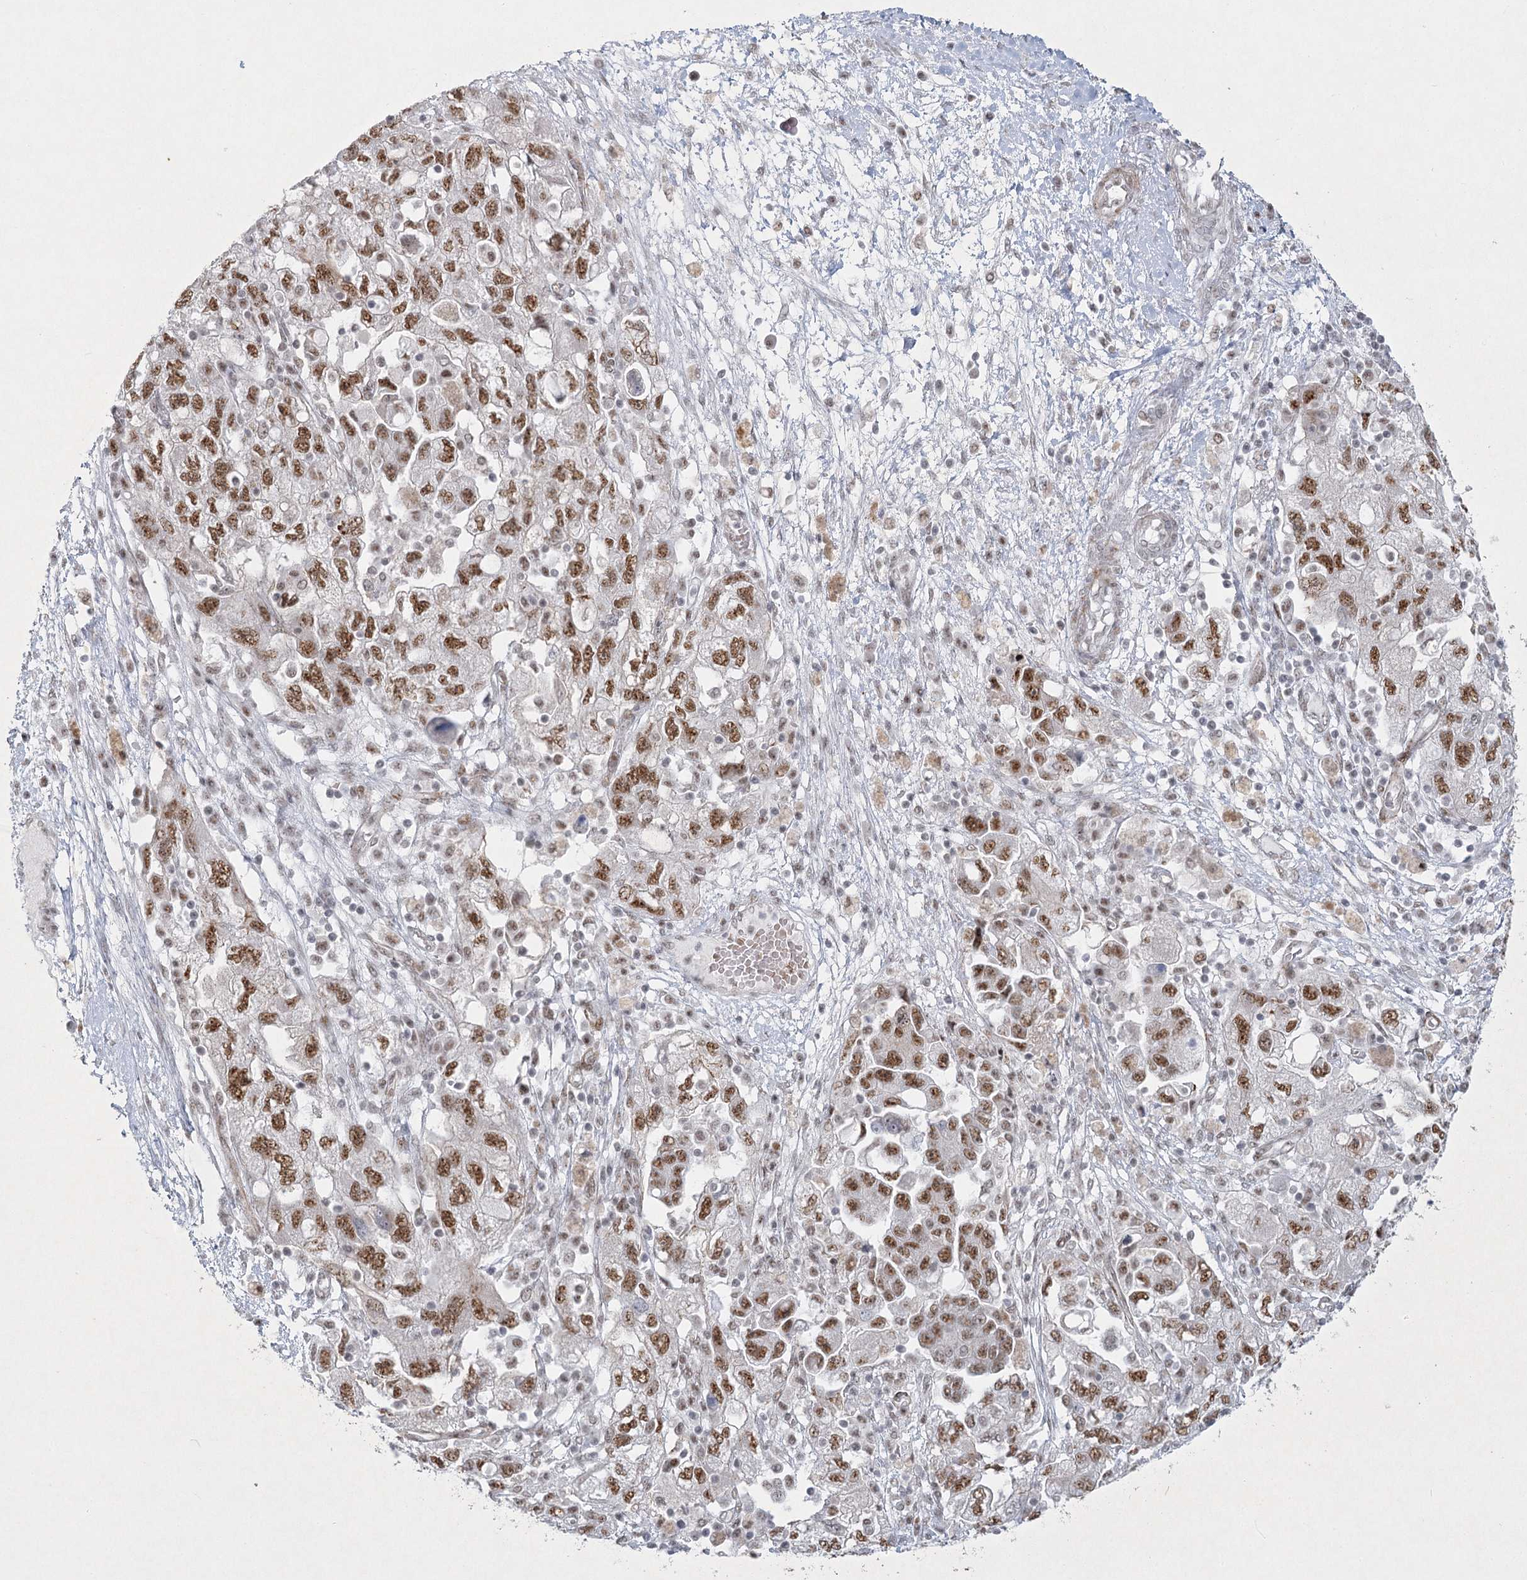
{"staining": {"intensity": "moderate", "quantity": ">75%", "location": "nuclear"}, "tissue": "ovarian cancer", "cell_type": "Tumor cells", "image_type": "cancer", "snomed": [{"axis": "morphology", "description": "Carcinoma, NOS"}, {"axis": "morphology", "description": "Cystadenocarcinoma, serous, NOS"}, {"axis": "topography", "description": "Ovary"}], "caption": "This is a photomicrograph of immunohistochemistry (IHC) staining of ovarian cancer, which shows moderate expression in the nuclear of tumor cells.", "gene": "U2SURP", "patient": {"sex": "female", "age": 69}}